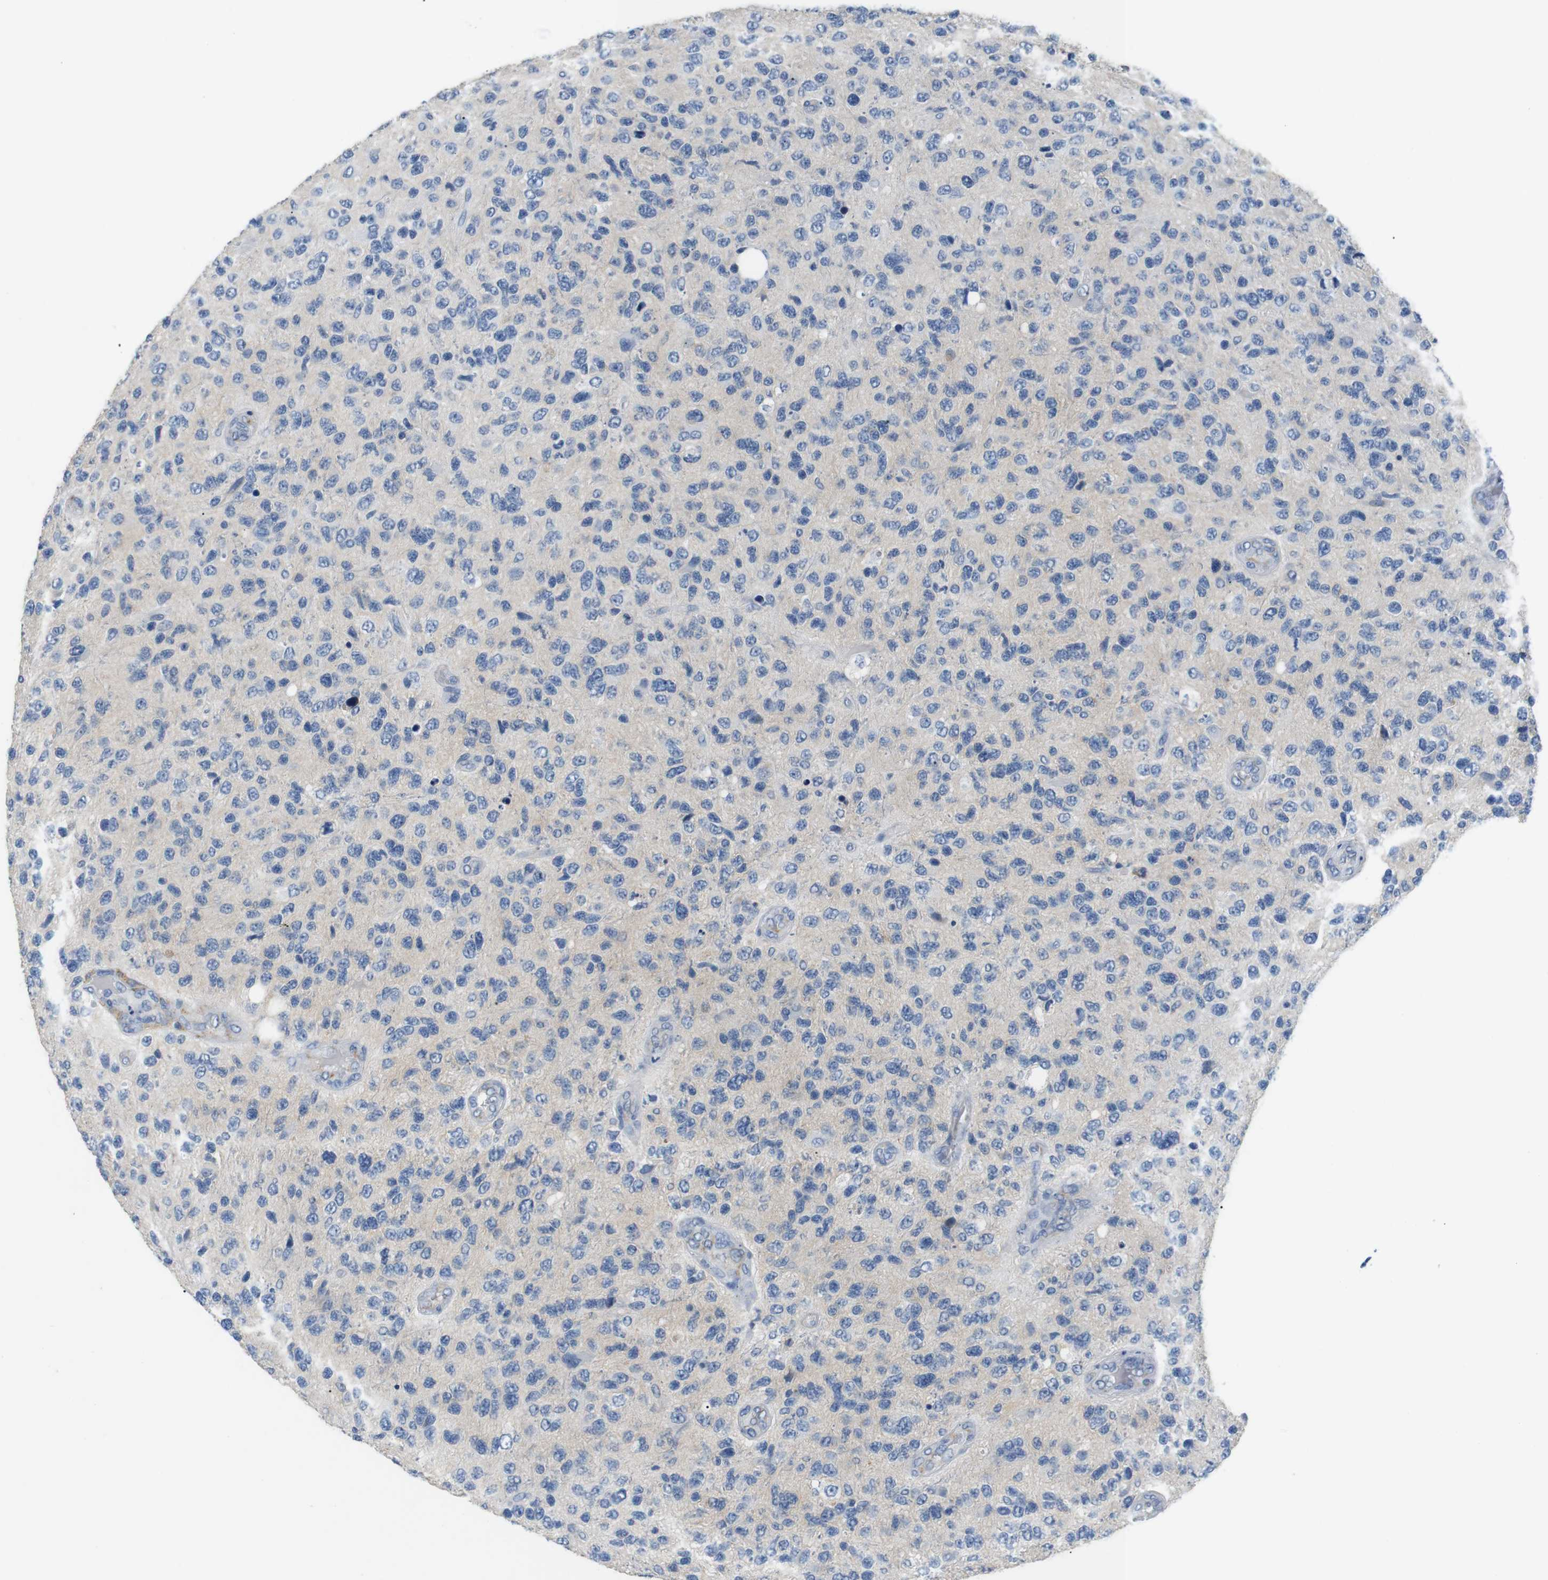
{"staining": {"intensity": "weak", "quantity": "<25%", "location": "cytoplasmic/membranous"}, "tissue": "glioma", "cell_type": "Tumor cells", "image_type": "cancer", "snomed": [{"axis": "morphology", "description": "Glioma, malignant, High grade"}, {"axis": "topography", "description": "Brain"}], "caption": "A micrograph of high-grade glioma (malignant) stained for a protein displays no brown staining in tumor cells. (Brightfield microscopy of DAB (3,3'-diaminobenzidine) immunohistochemistry at high magnification).", "gene": "FCGRT", "patient": {"sex": "female", "age": 58}}